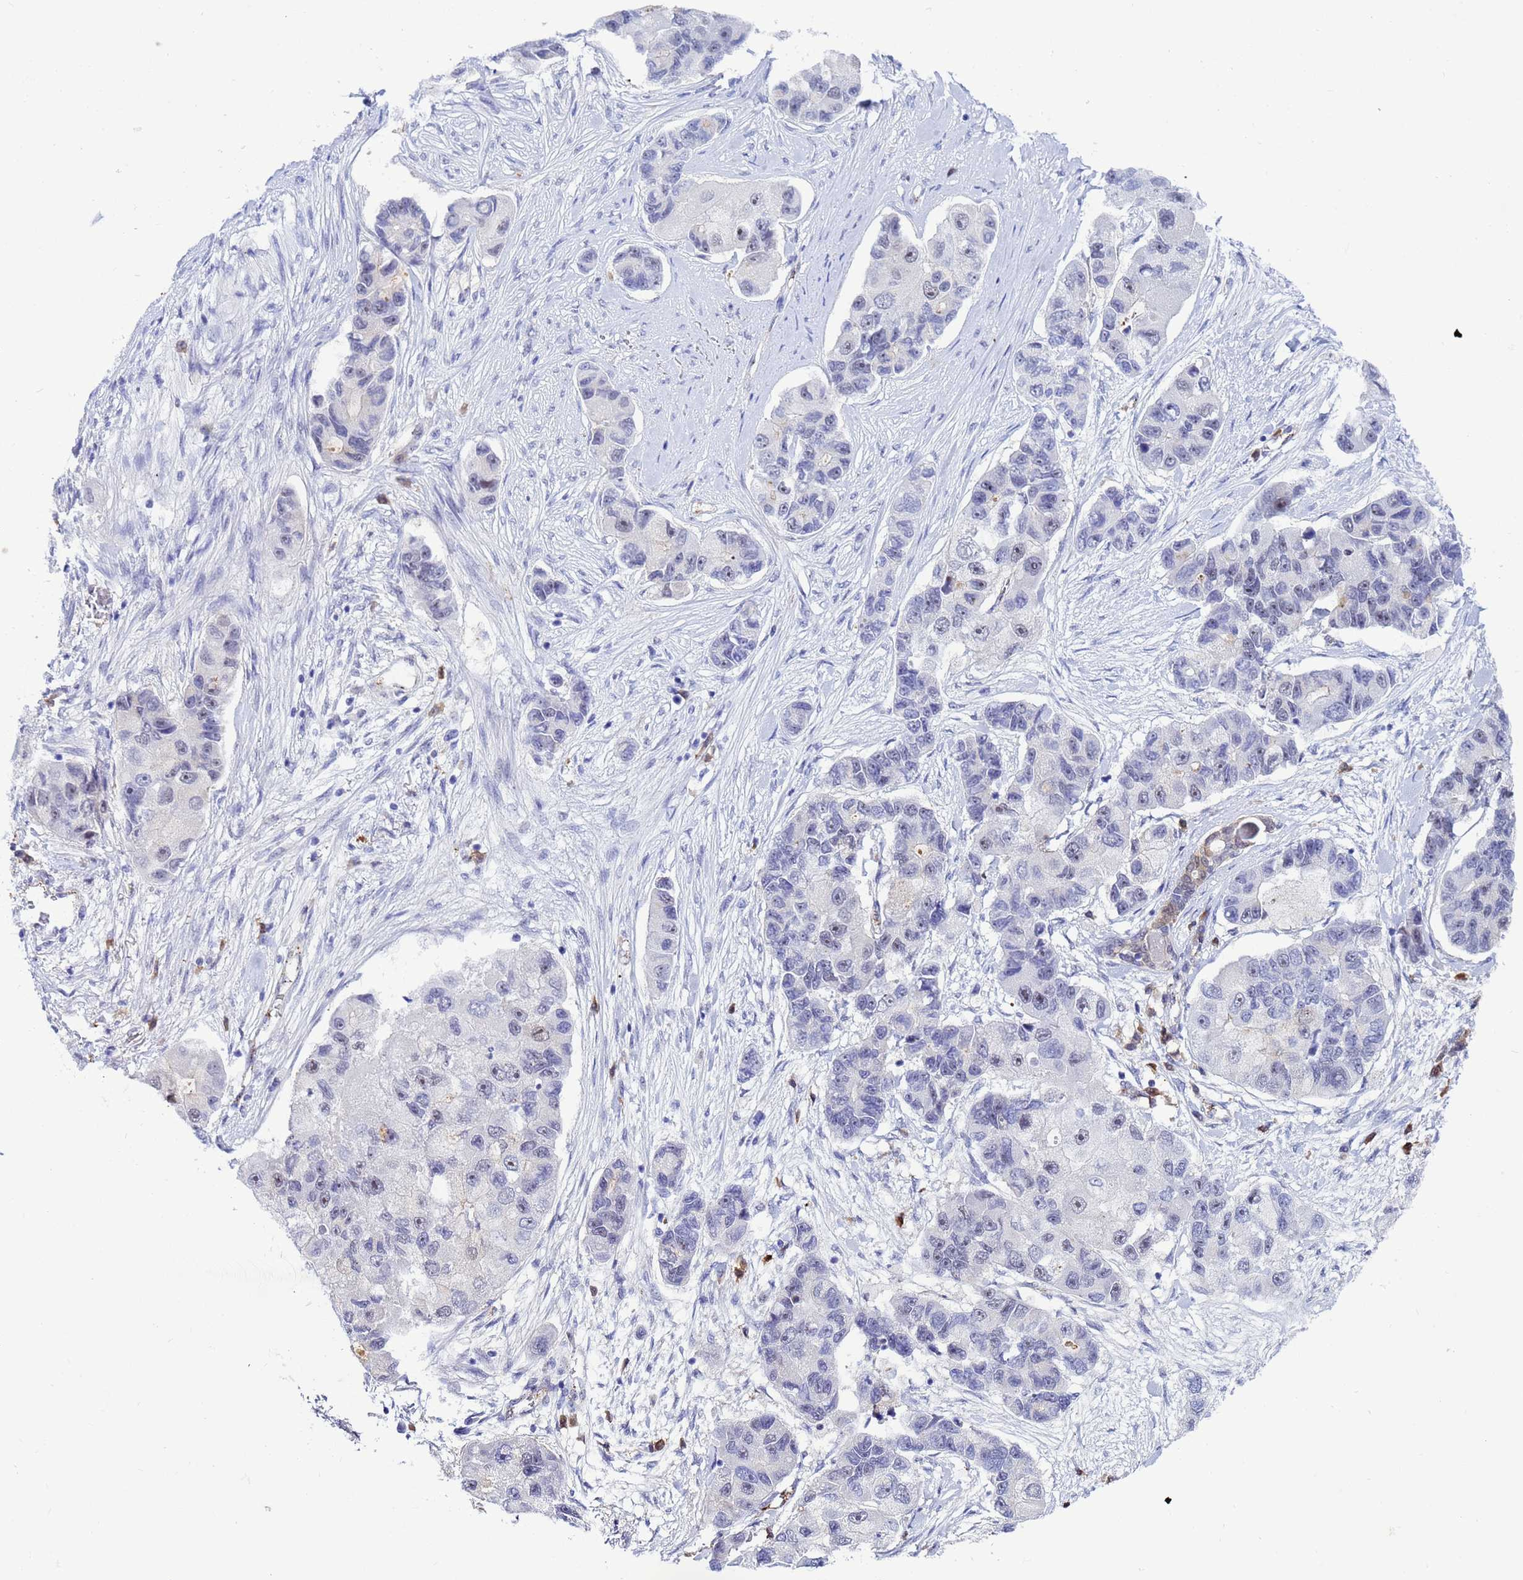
{"staining": {"intensity": "negative", "quantity": "none", "location": "none"}, "tissue": "lung cancer", "cell_type": "Tumor cells", "image_type": "cancer", "snomed": [{"axis": "morphology", "description": "Adenocarcinoma, NOS"}, {"axis": "topography", "description": "Lung"}], "caption": "Photomicrograph shows no protein positivity in tumor cells of lung adenocarcinoma tissue.", "gene": "SLC25A37", "patient": {"sex": "female", "age": 54}}